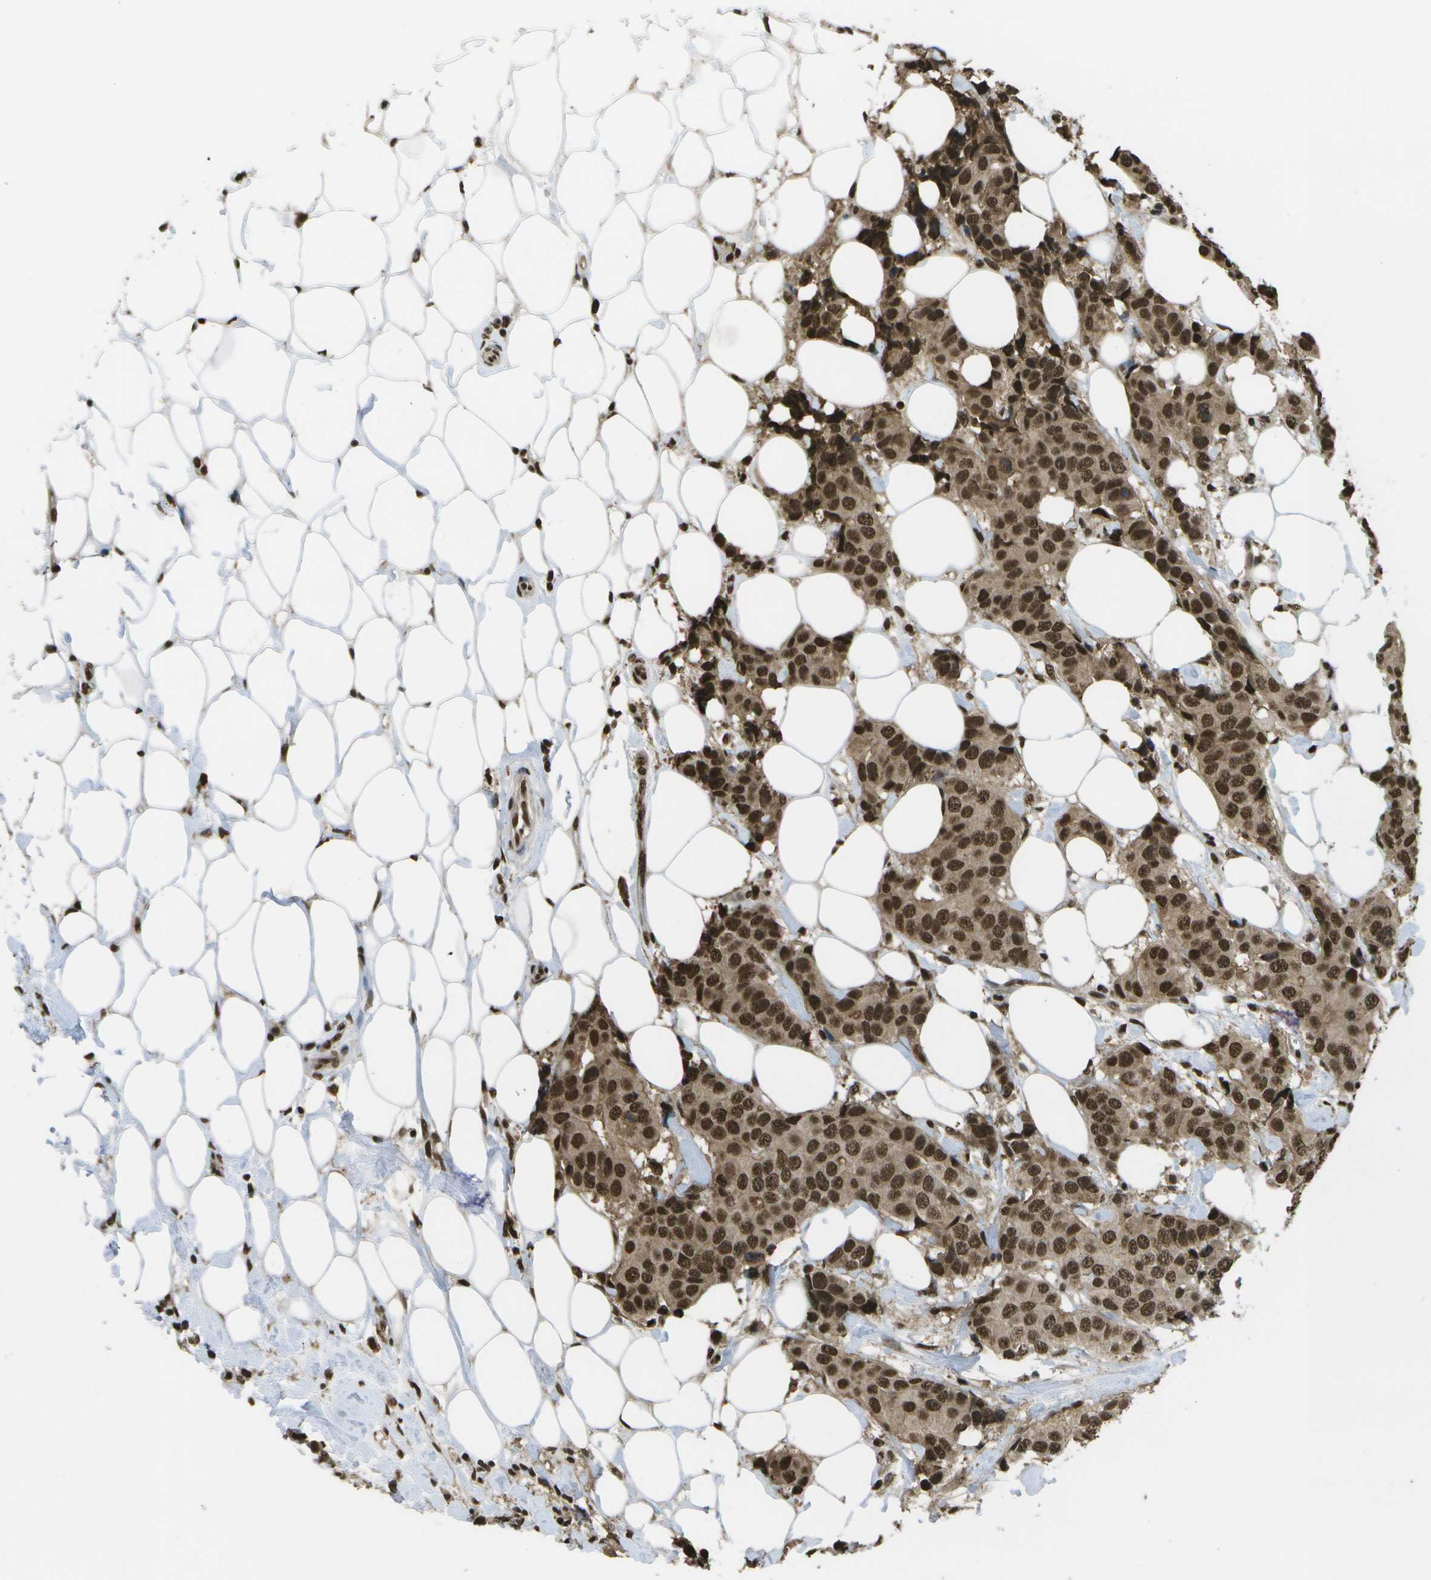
{"staining": {"intensity": "strong", "quantity": ">75%", "location": "nuclear"}, "tissue": "breast cancer", "cell_type": "Tumor cells", "image_type": "cancer", "snomed": [{"axis": "morphology", "description": "Normal tissue, NOS"}, {"axis": "morphology", "description": "Duct carcinoma"}, {"axis": "topography", "description": "Breast"}], "caption": "Human breast cancer stained for a protein (brown) displays strong nuclear positive positivity in about >75% of tumor cells.", "gene": "SPEN", "patient": {"sex": "female", "age": 39}}